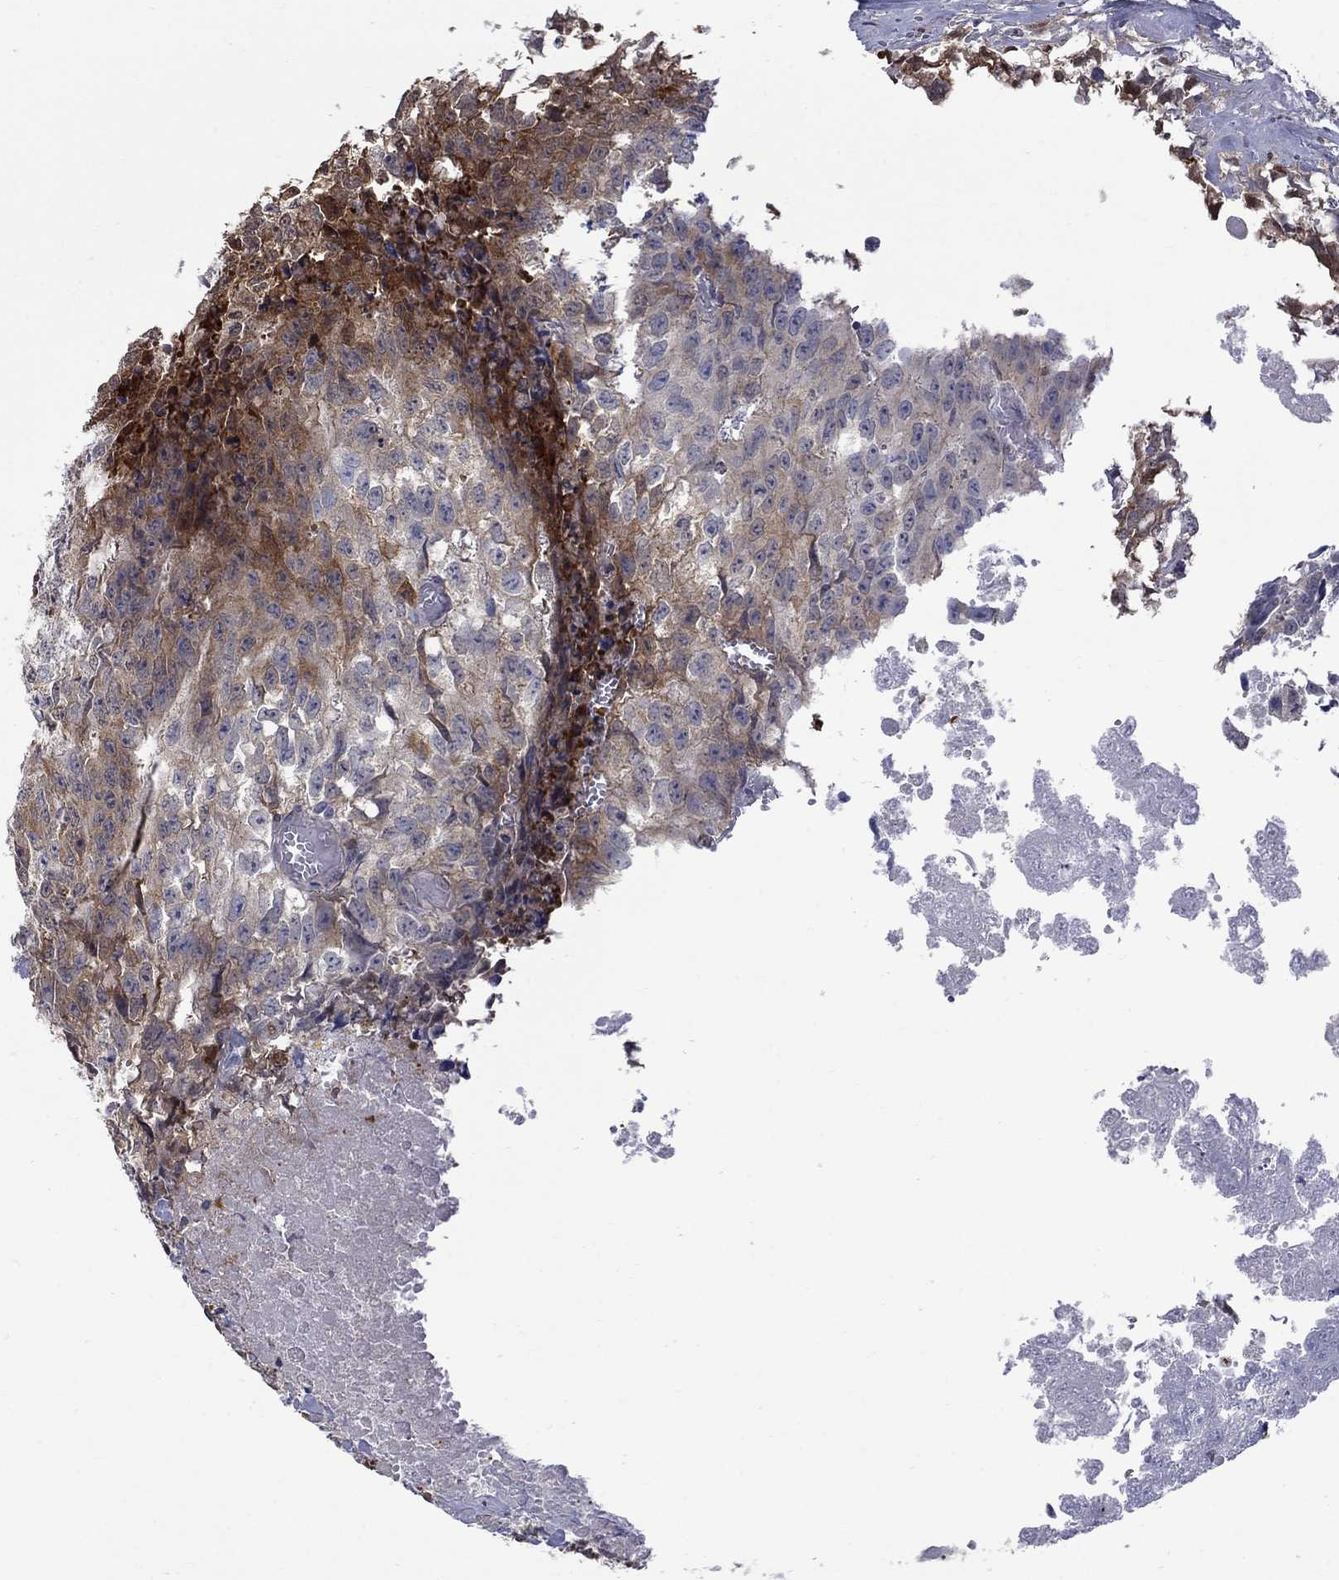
{"staining": {"intensity": "moderate", "quantity": "<25%", "location": "cytoplasmic/membranous"}, "tissue": "testis cancer", "cell_type": "Tumor cells", "image_type": "cancer", "snomed": [{"axis": "morphology", "description": "Carcinoma, Embryonal, NOS"}, {"axis": "morphology", "description": "Teratoma, malignant, NOS"}, {"axis": "topography", "description": "Testis"}], "caption": "This micrograph displays immunohistochemistry (IHC) staining of human testis teratoma (malignant), with low moderate cytoplasmic/membranous expression in approximately <25% of tumor cells.", "gene": "HKDC1", "patient": {"sex": "male", "age": 24}}